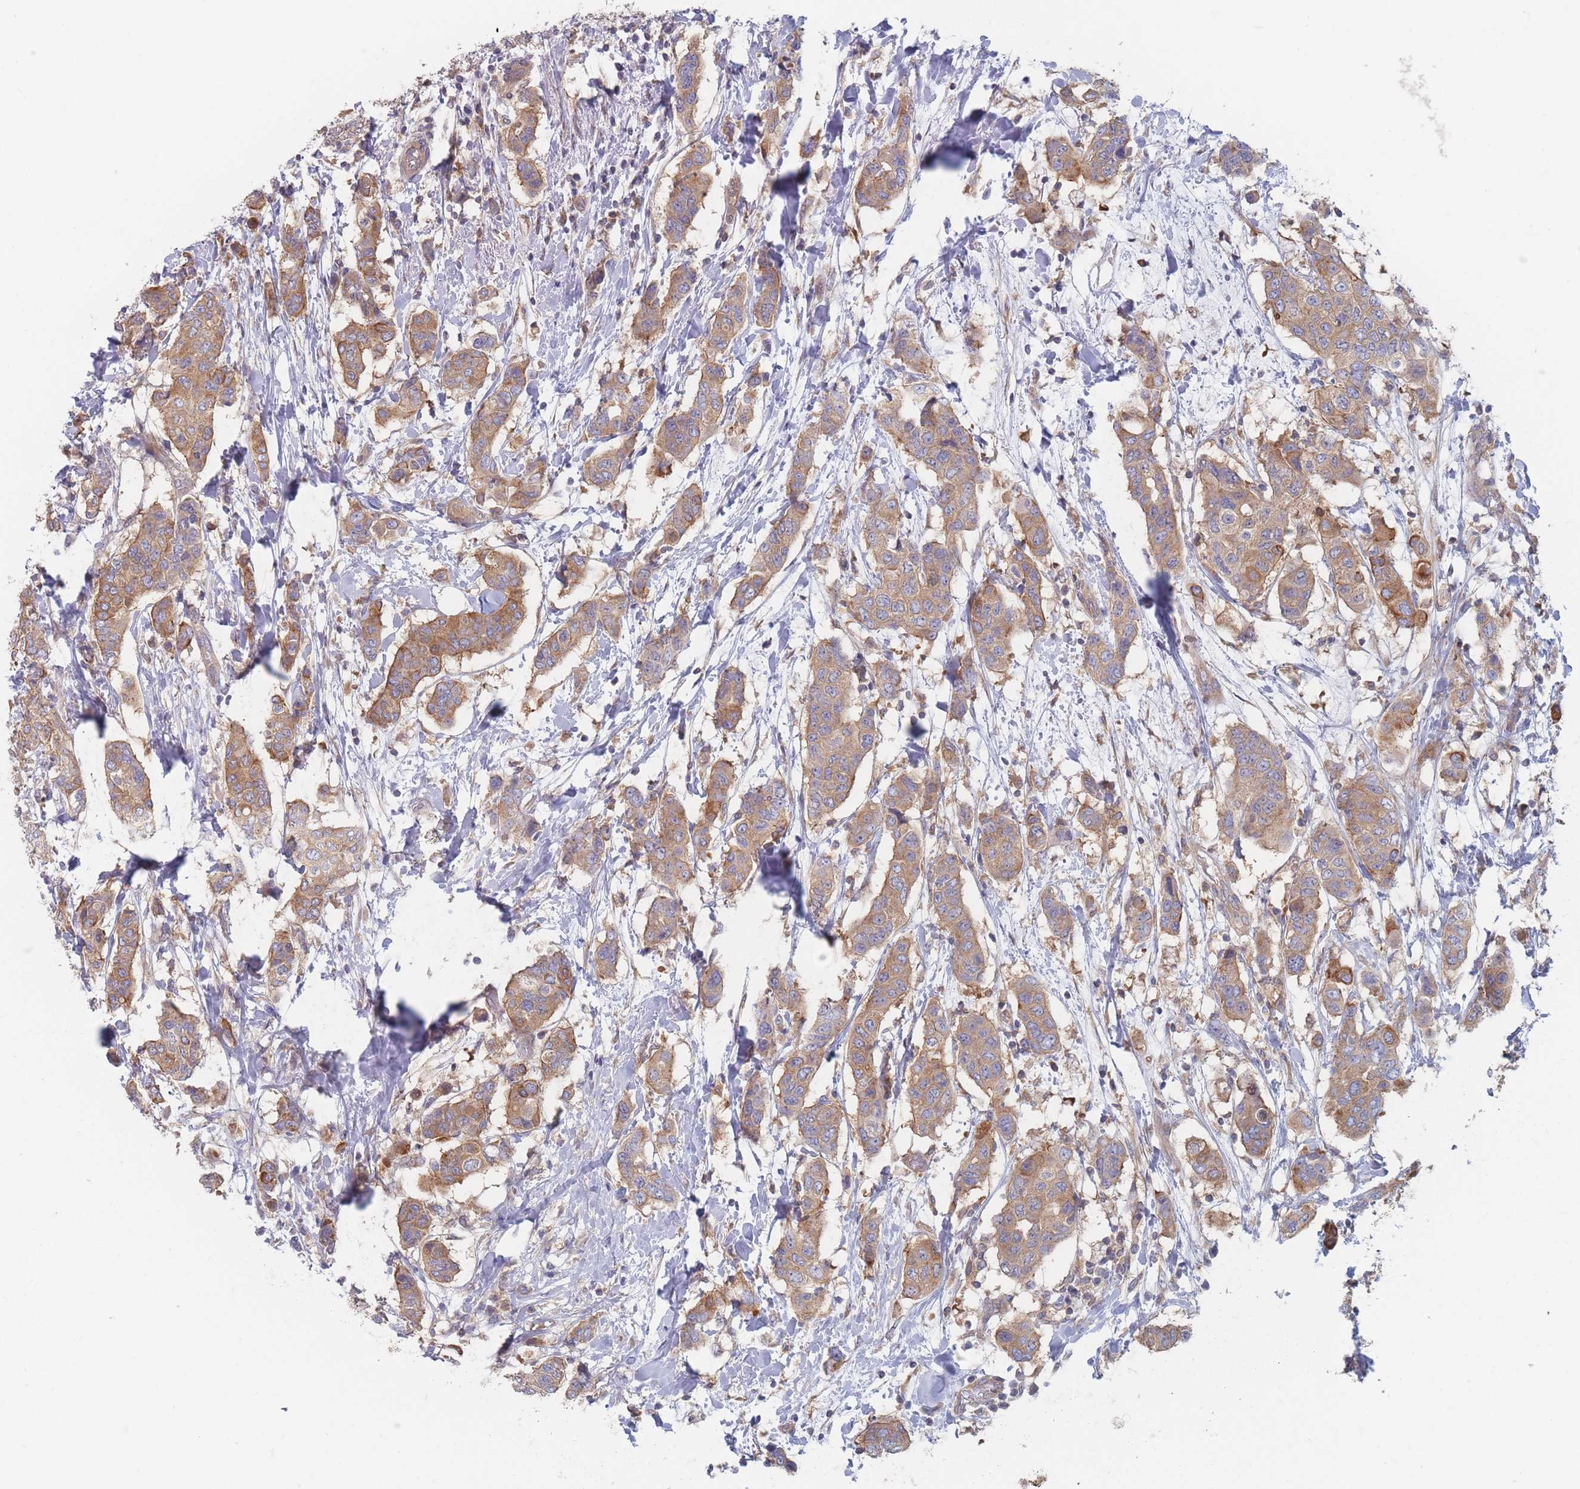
{"staining": {"intensity": "moderate", "quantity": ">75%", "location": "cytoplasmic/membranous"}, "tissue": "breast cancer", "cell_type": "Tumor cells", "image_type": "cancer", "snomed": [{"axis": "morphology", "description": "Lobular carcinoma"}, {"axis": "topography", "description": "Breast"}], "caption": "The immunohistochemical stain shows moderate cytoplasmic/membranous positivity in tumor cells of breast cancer tissue.", "gene": "EFCC1", "patient": {"sex": "female", "age": 51}}